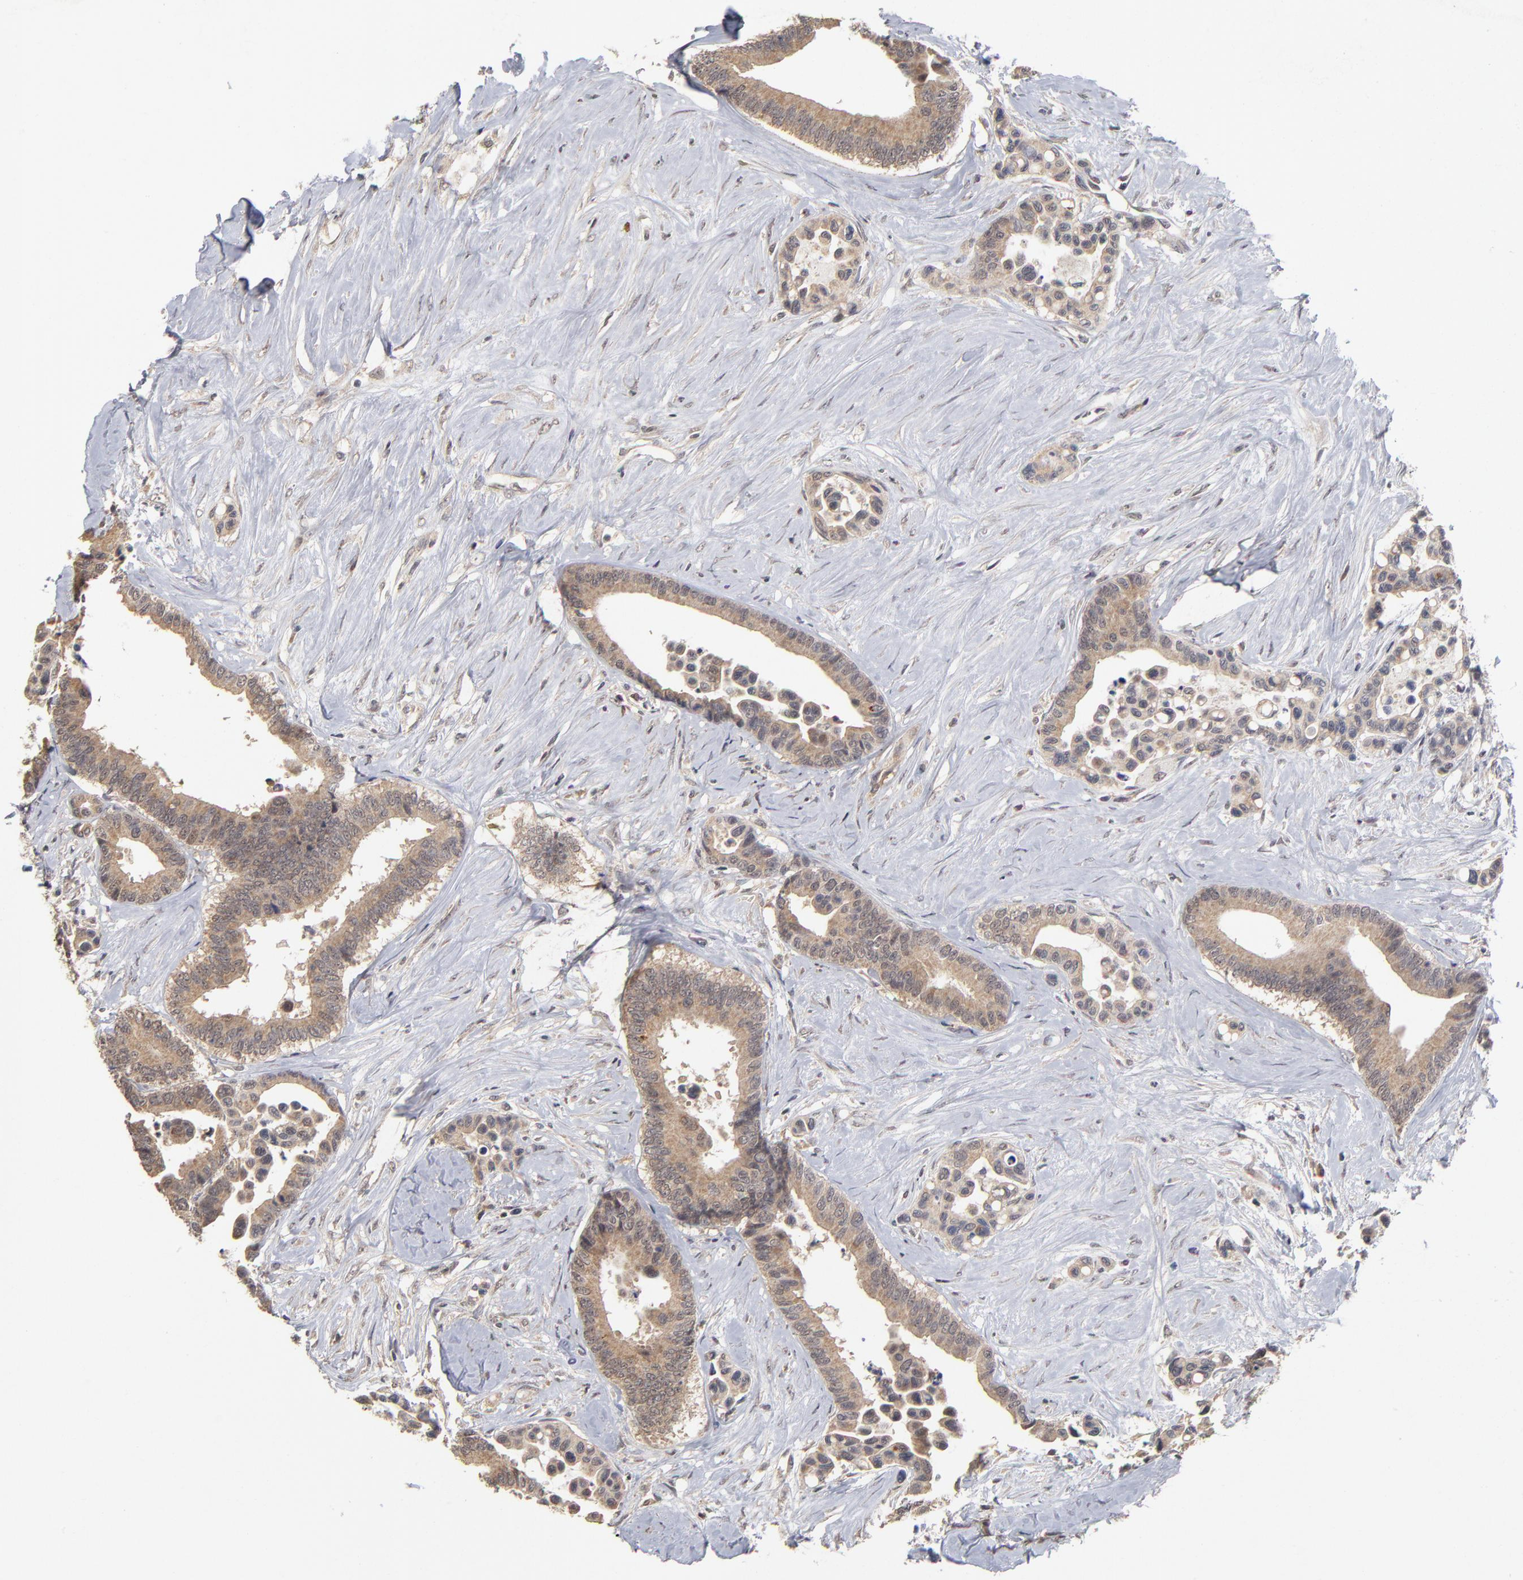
{"staining": {"intensity": "moderate", "quantity": ">75%", "location": "cytoplasmic/membranous"}, "tissue": "colorectal cancer", "cell_type": "Tumor cells", "image_type": "cancer", "snomed": [{"axis": "morphology", "description": "Adenocarcinoma, NOS"}, {"axis": "topography", "description": "Colon"}], "caption": "A photomicrograph of colorectal cancer (adenocarcinoma) stained for a protein reveals moderate cytoplasmic/membranous brown staining in tumor cells.", "gene": "WSB1", "patient": {"sex": "male", "age": 82}}